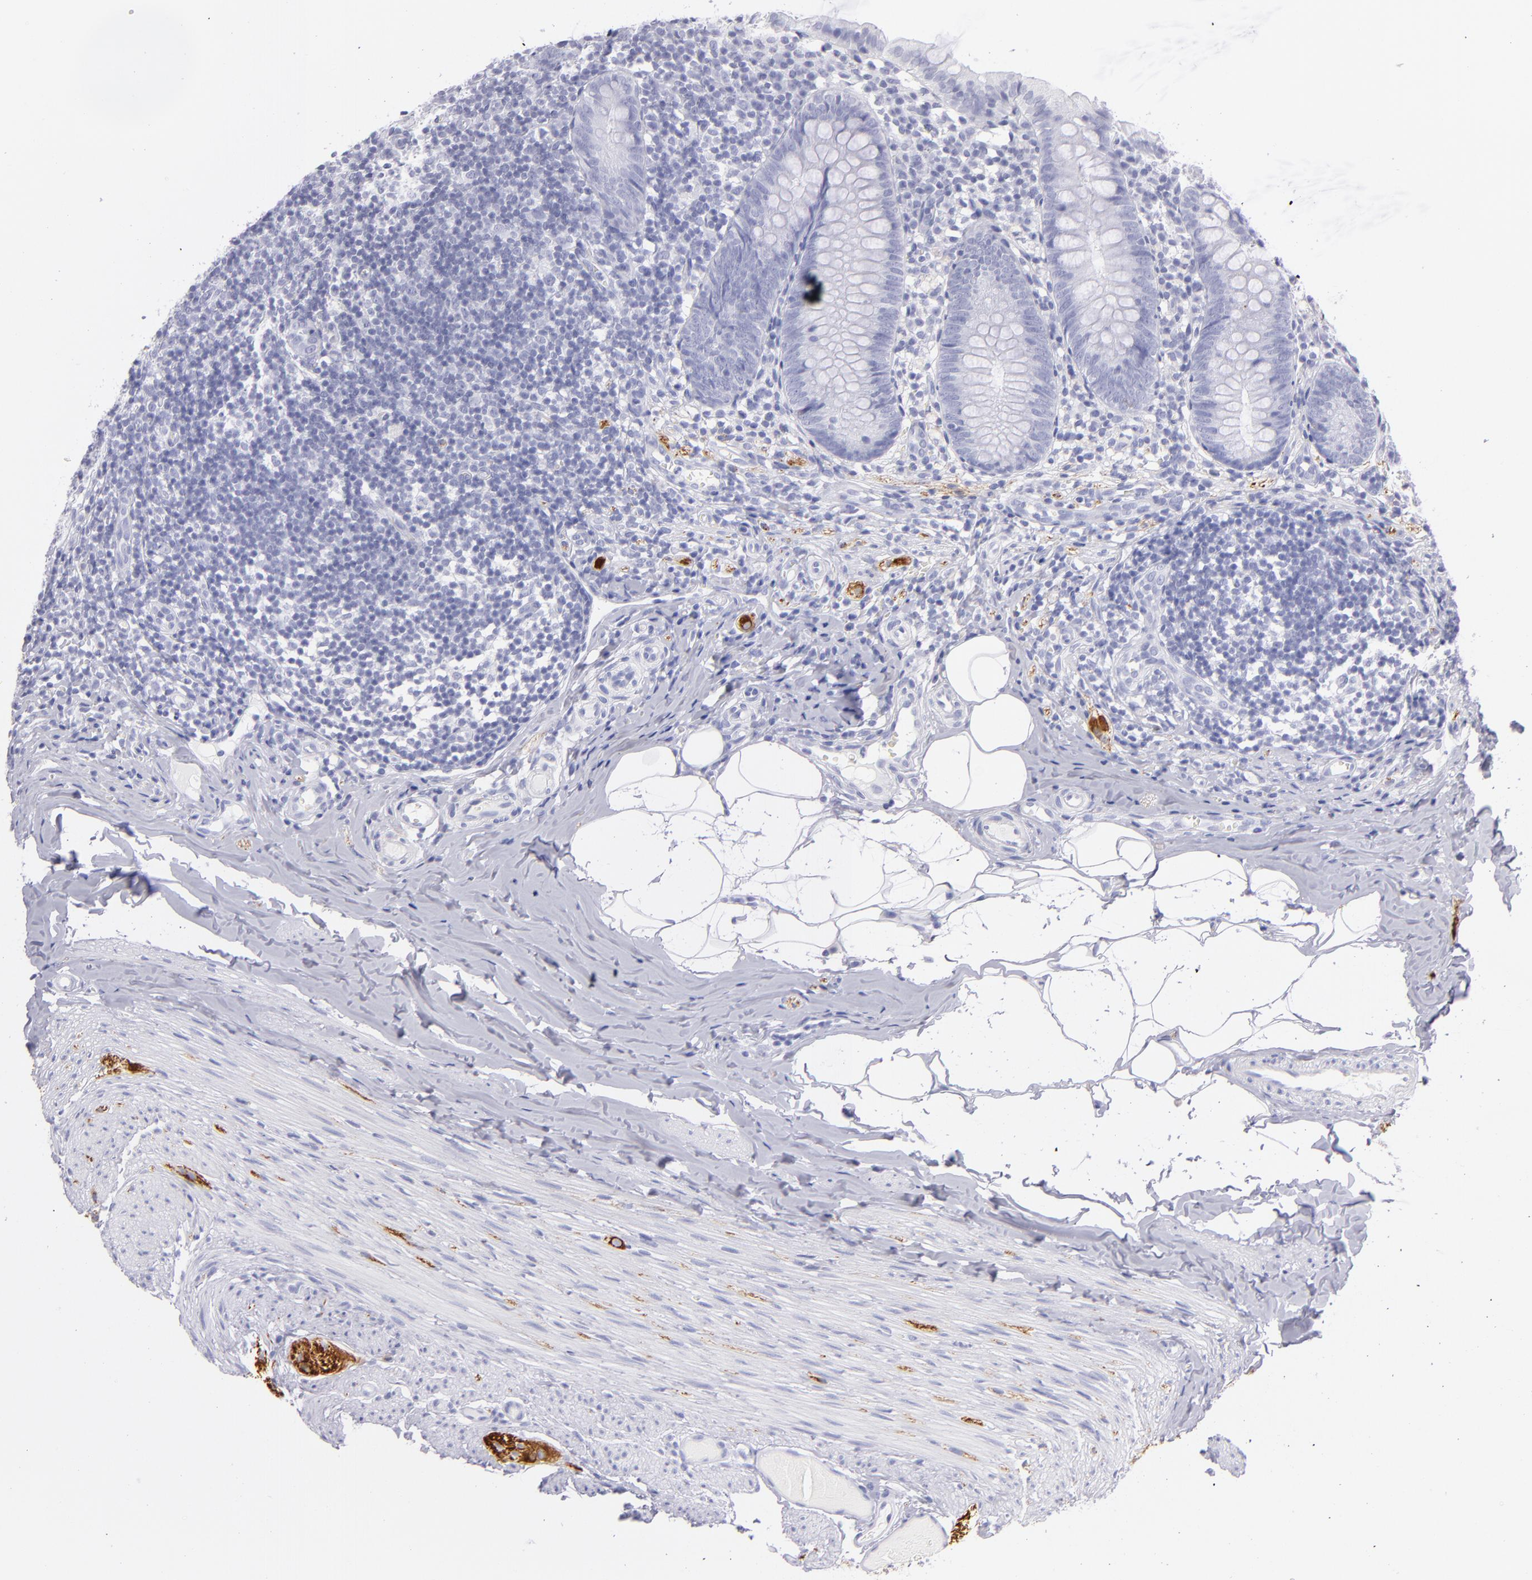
{"staining": {"intensity": "negative", "quantity": "none", "location": "none"}, "tissue": "appendix", "cell_type": "Glandular cells", "image_type": "normal", "snomed": [{"axis": "morphology", "description": "Normal tissue, NOS"}, {"axis": "topography", "description": "Appendix"}], "caption": "Appendix stained for a protein using immunohistochemistry (IHC) exhibits no positivity glandular cells.", "gene": "PRPH", "patient": {"sex": "female", "age": 9}}